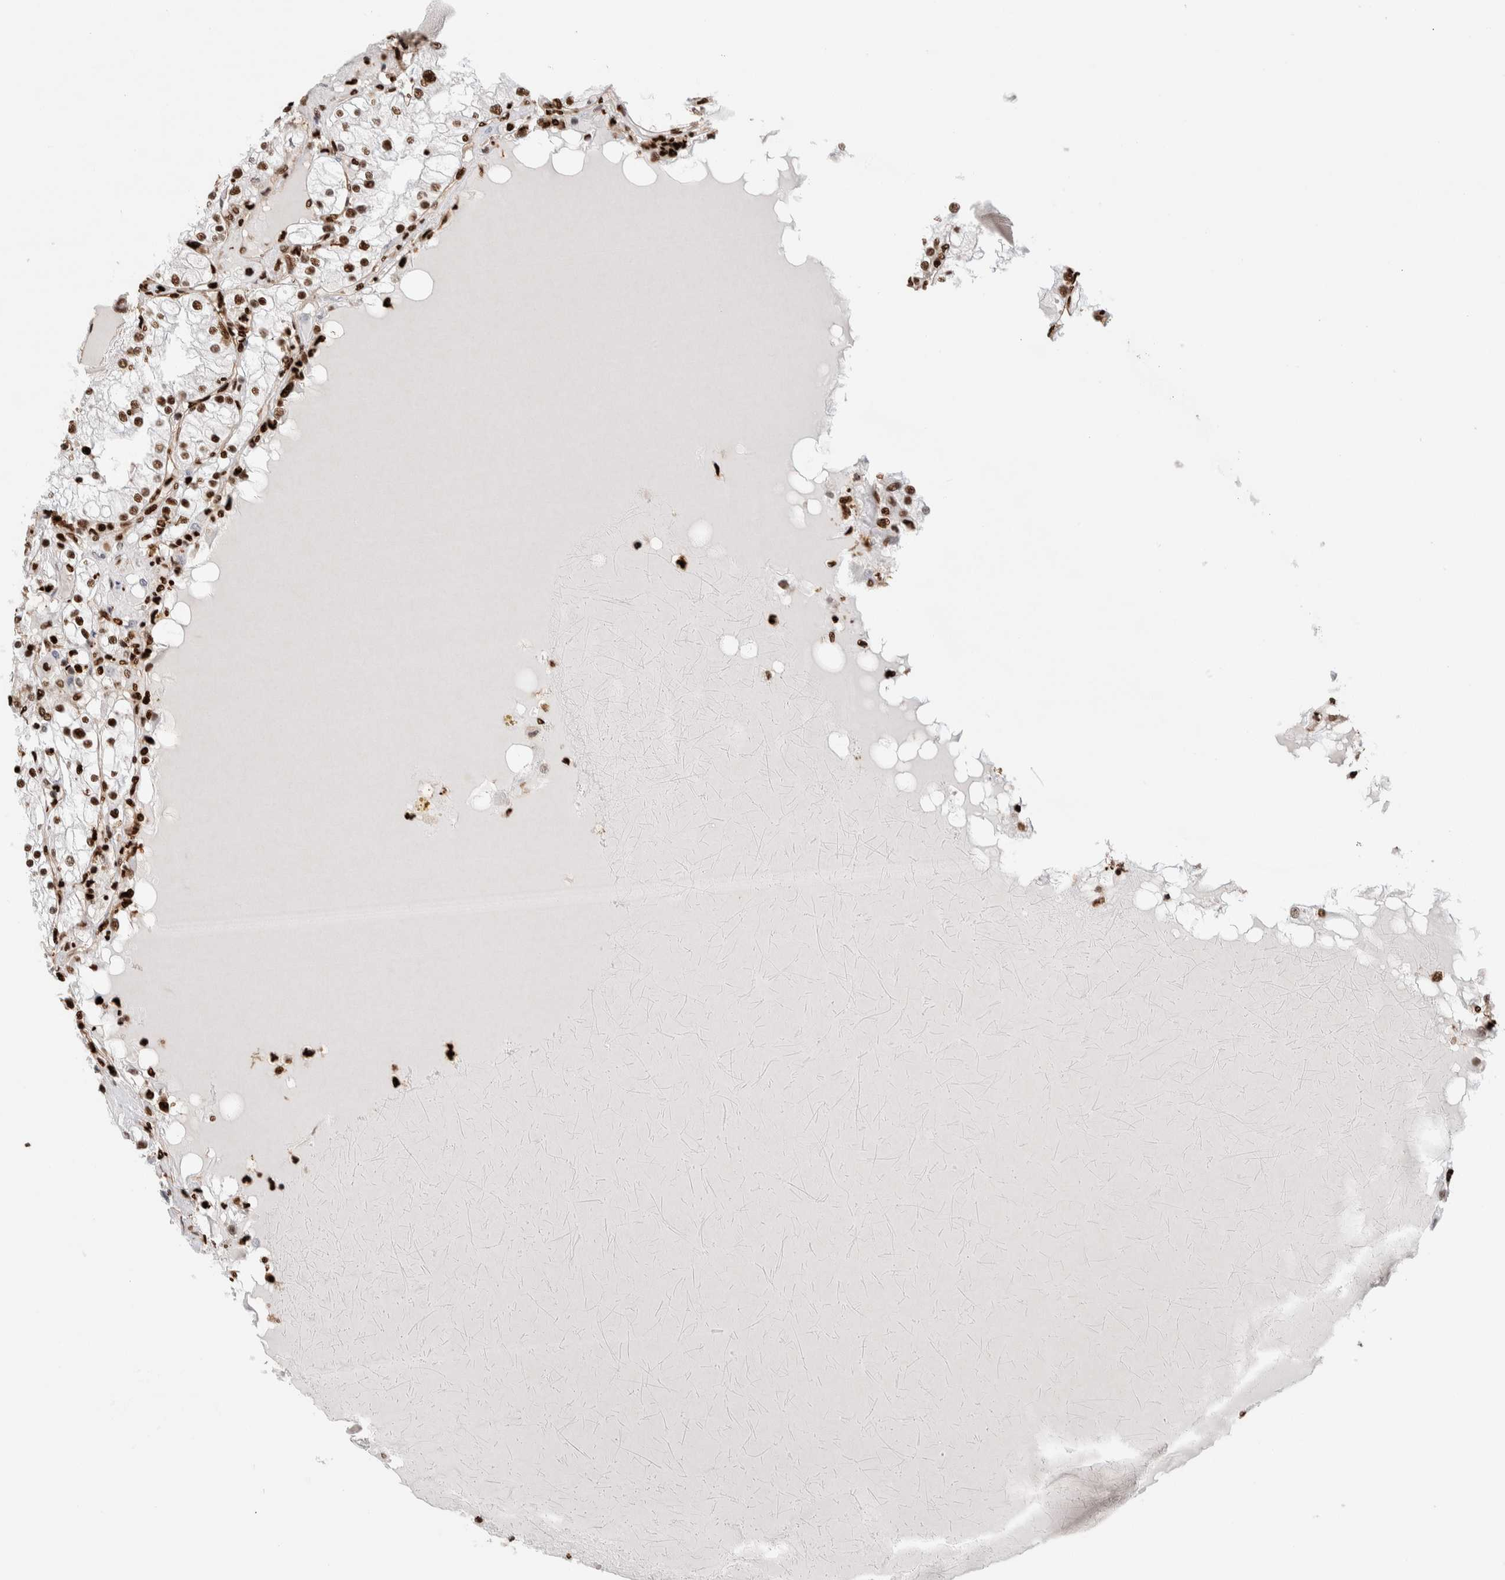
{"staining": {"intensity": "strong", "quantity": ">75%", "location": "nuclear"}, "tissue": "renal cancer", "cell_type": "Tumor cells", "image_type": "cancer", "snomed": [{"axis": "morphology", "description": "Adenocarcinoma, NOS"}, {"axis": "topography", "description": "Kidney"}], "caption": "This is a micrograph of immunohistochemistry (IHC) staining of renal adenocarcinoma, which shows strong expression in the nuclear of tumor cells.", "gene": "RNASEK-C17orf49", "patient": {"sex": "male", "age": 68}}